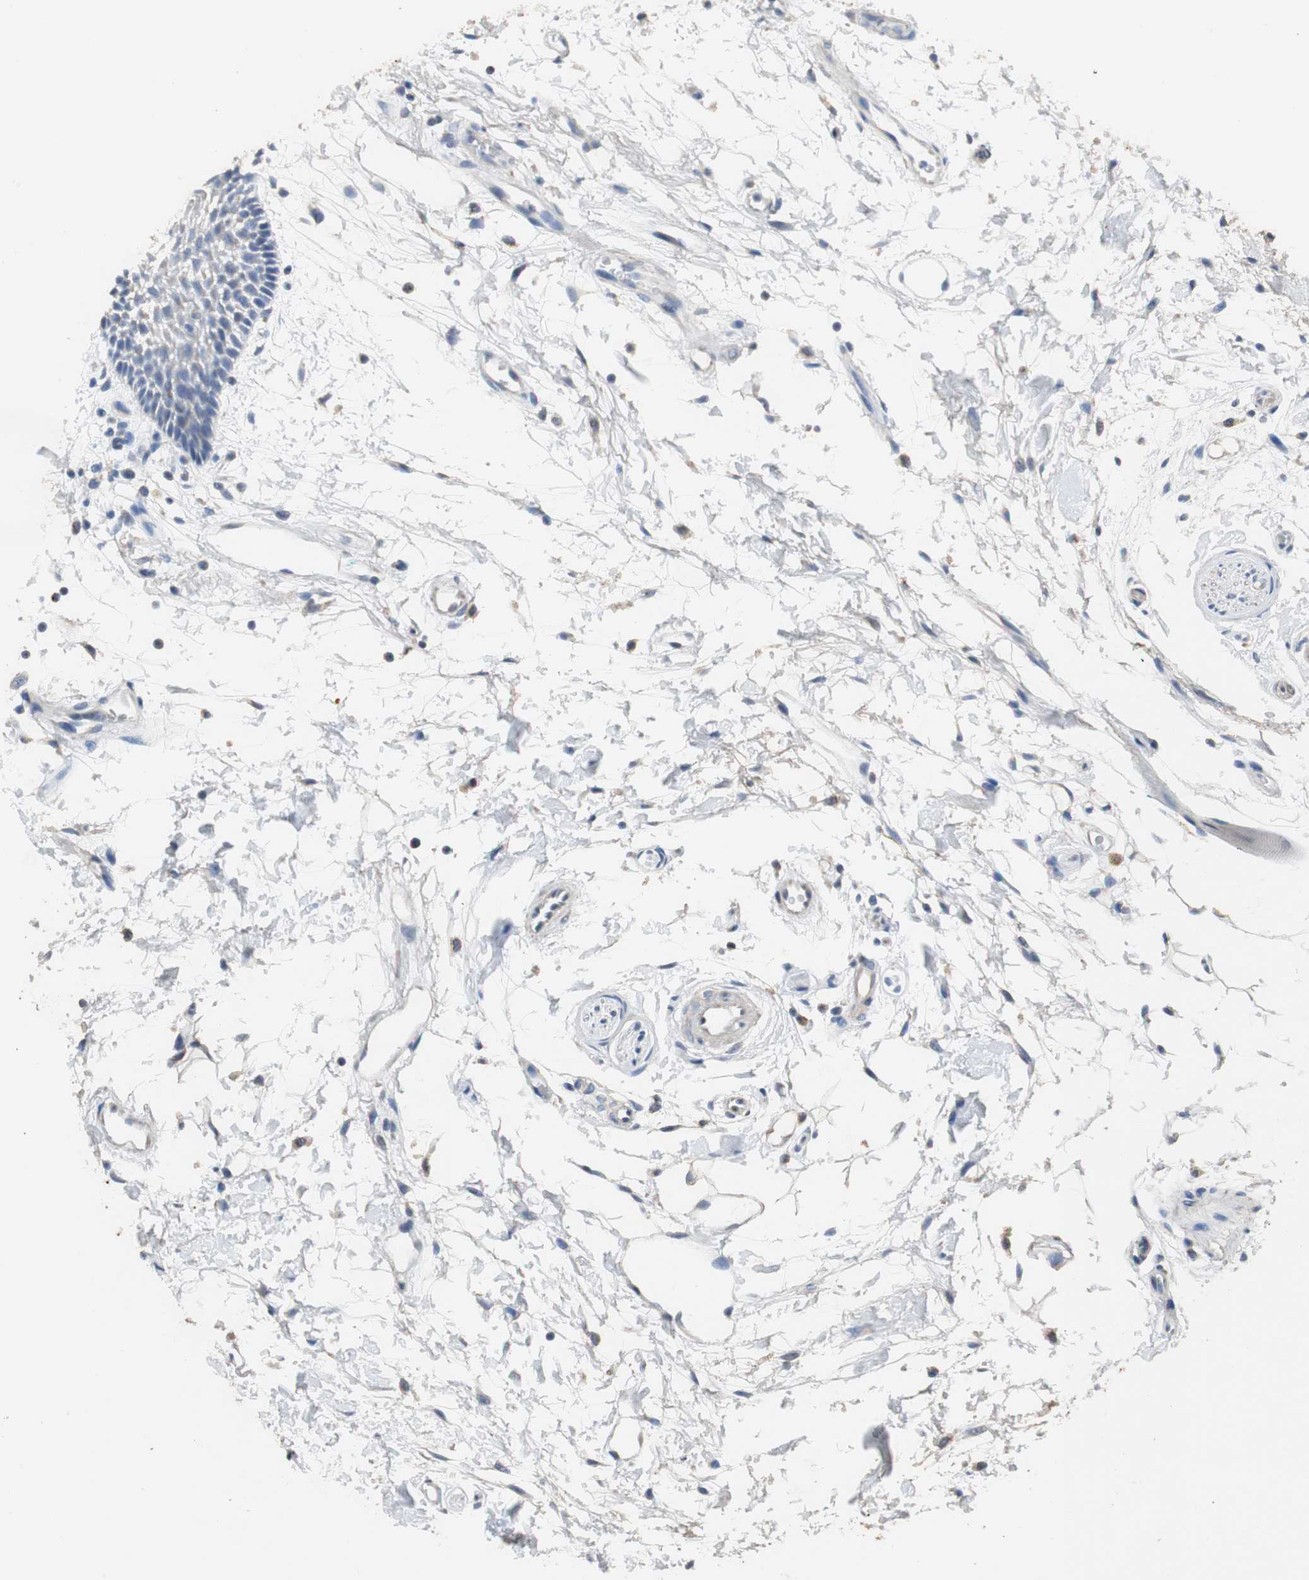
{"staining": {"intensity": "negative", "quantity": "none", "location": "none"}, "tissue": "oral mucosa", "cell_type": "Squamous epithelial cells", "image_type": "normal", "snomed": [{"axis": "morphology", "description": "Normal tissue, NOS"}, {"axis": "topography", "description": "Skeletal muscle"}, {"axis": "topography", "description": "Oral tissue"}, {"axis": "topography", "description": "Peripheral nerve tissue"}], "caption": "Immunohistochemistry (IHC) of benign human oral mucosa shows no positivity in squamous epithelial cells. (Immunohistochemistry (IHC), brightfield microscopy, high magnification).", "gene": "HMGCL", "patient": {"sex": "female", "age": 84}}